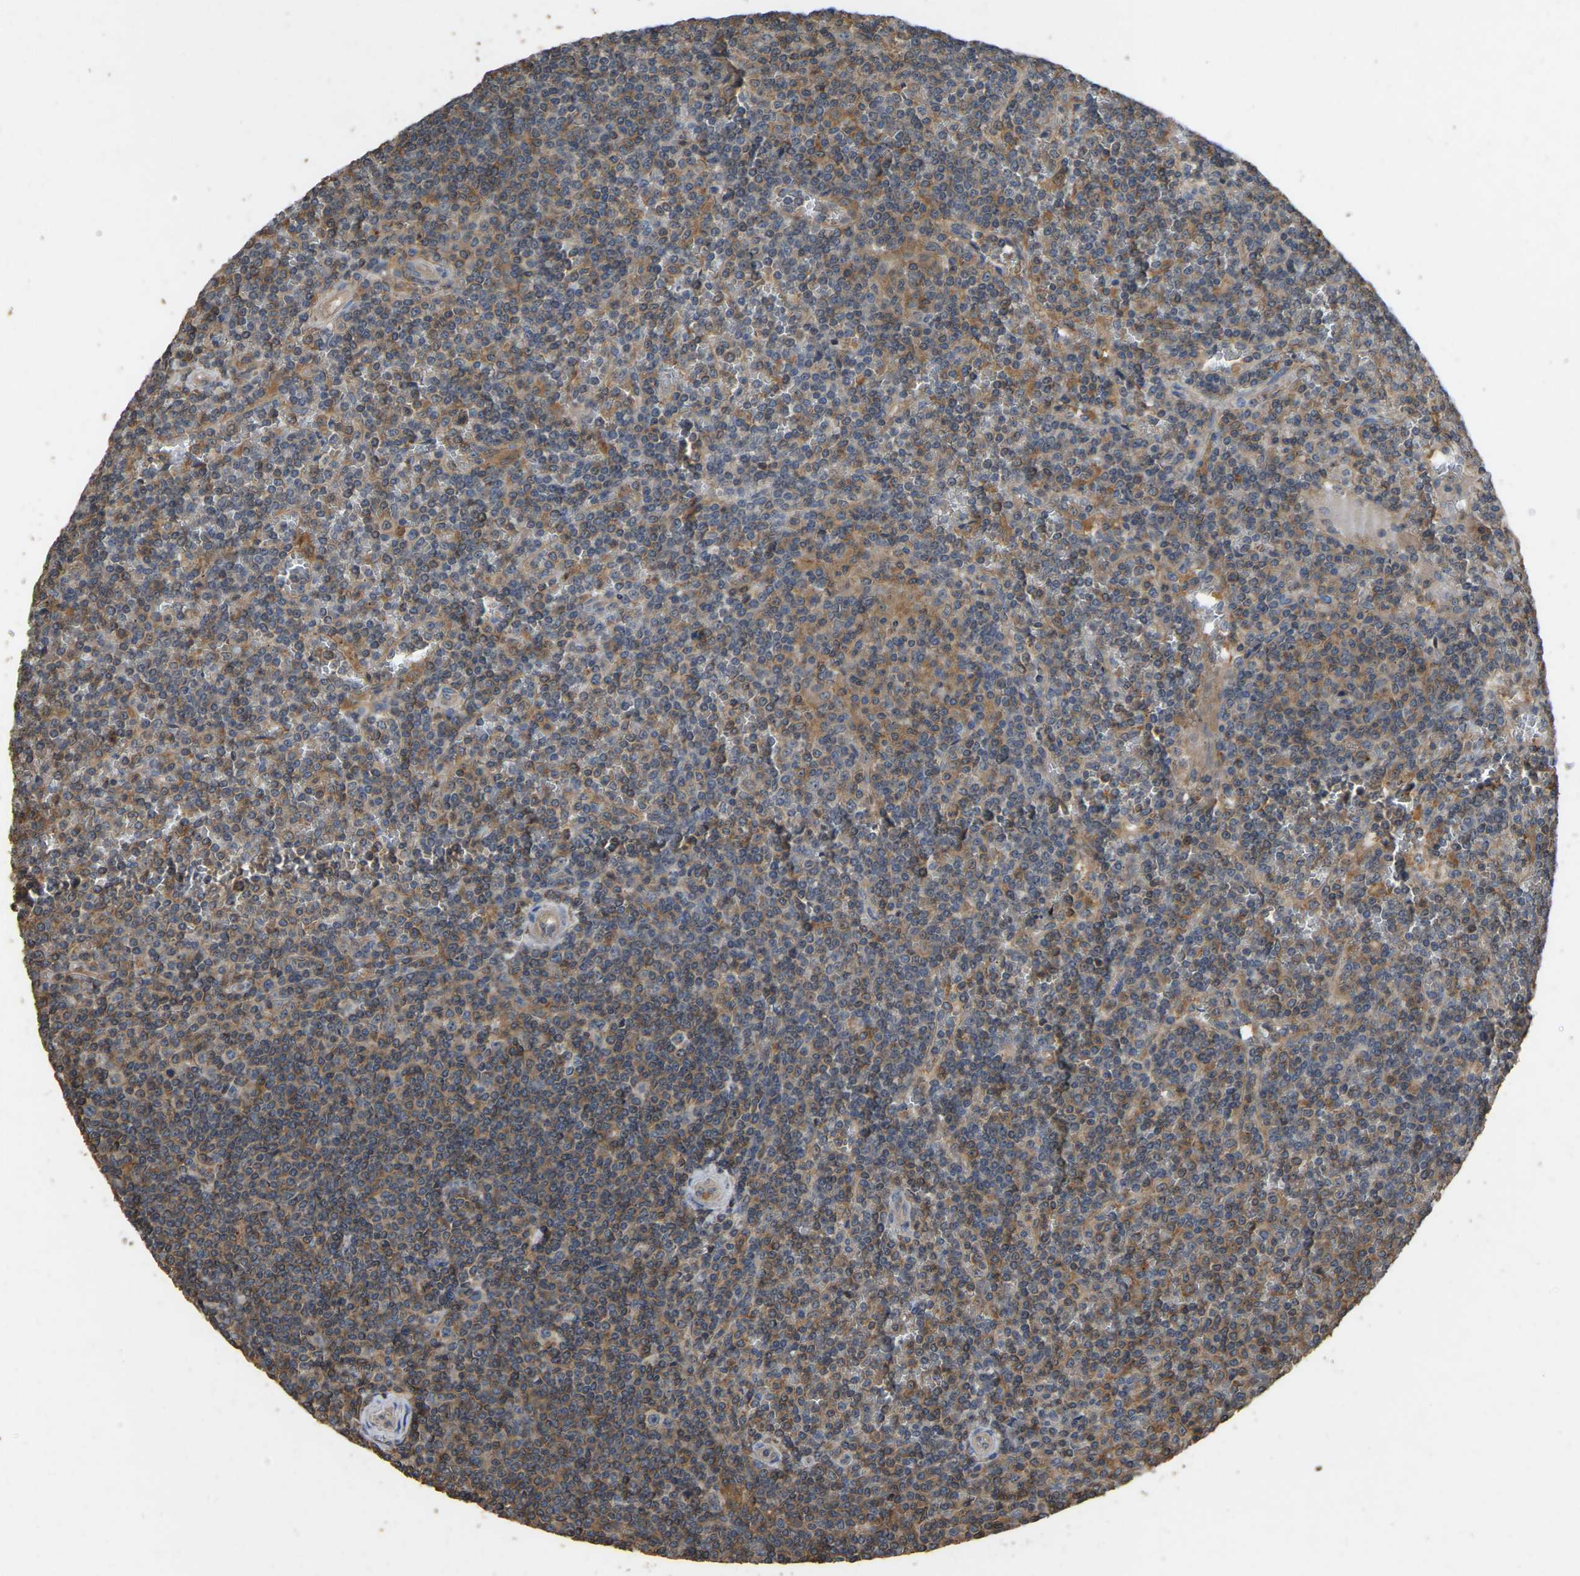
{"staining": {"intensity": "weak", "quantity": "25%-75%", "location": "cytoplasmic/membranous"}, "tissue": "lymphoma", "cell_type": "Tumor cells", "image_type": "cancer", "snomed": [{"axis": "morphology", "description": "Malignant lymphoma, non-Hodgkin's type, Low grade"}, {"axis": "topography", "description": "Spleen"}], "caption": "Low-grade malignant lymphoma, non-Hodgkin's type was stained to show a protein in brown. There is low levels of weak cytoplasmic/membranous expression in approximately 25%-75% of tumor cells. Nuclei are stained in blue.", "gene": "FHIT", "patient": {"sex": "female", "age": 19}}